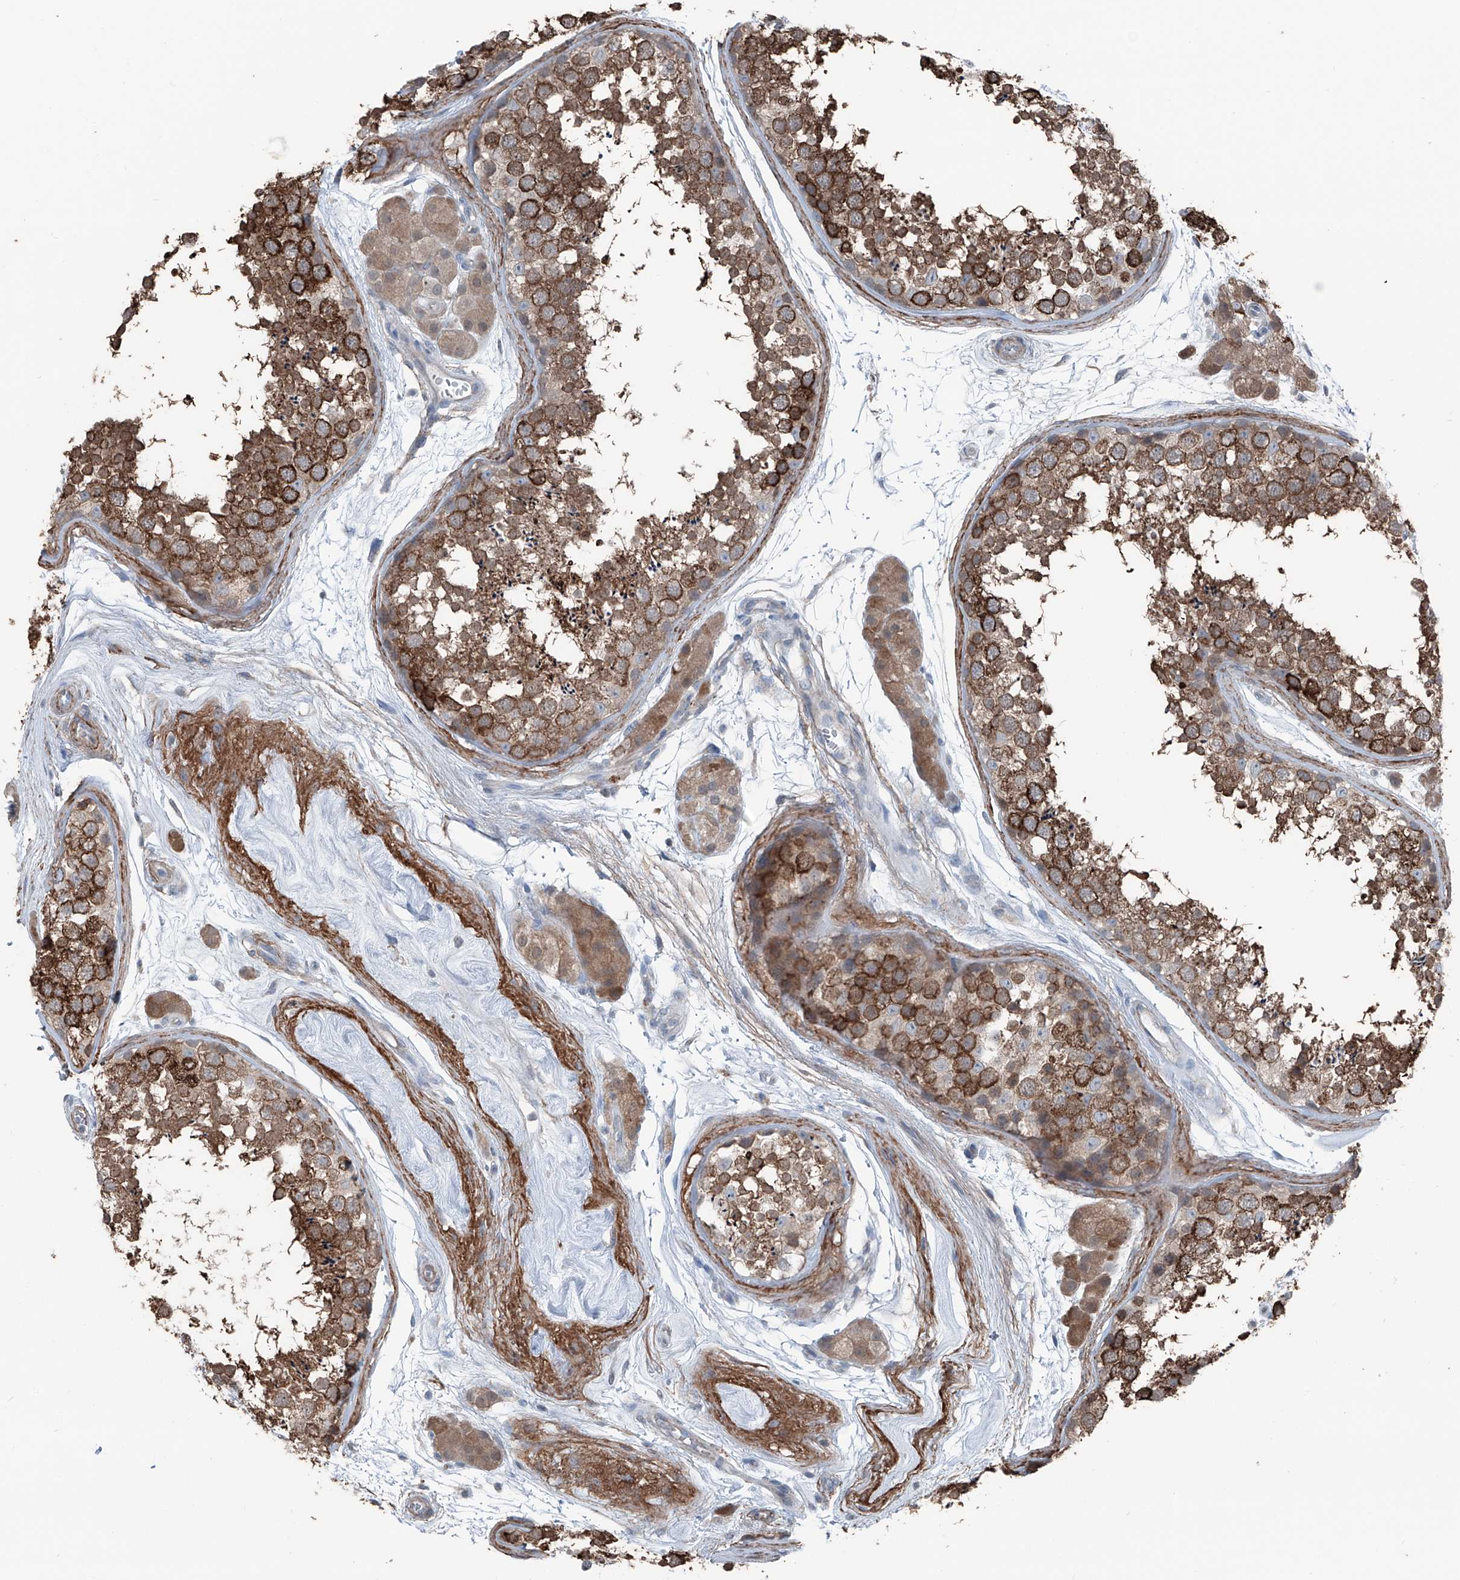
{"staining": {"intensity": "strong", "quantity": "25%-75%", "location": "cytoplasmic/membranous"}, "tissue": "testis", "cell_type": "Cells in seminiferous ducts", "image_type": "normal", "snomed": [{"axis": "morphology", "description": "Normal tissue, NOS"}, {"axis": "topography", "description": "Testis"}], "caption": "A high-resolution photomicrograph shows immunohistochemistry staining of normal testis, which exhibits strong cytoplasmic/membranous positivity in about 25%-75% of cells in seminiferous ducts.", "gene": "HSPB11", "patient": {"sex": "male", "age": 56}}